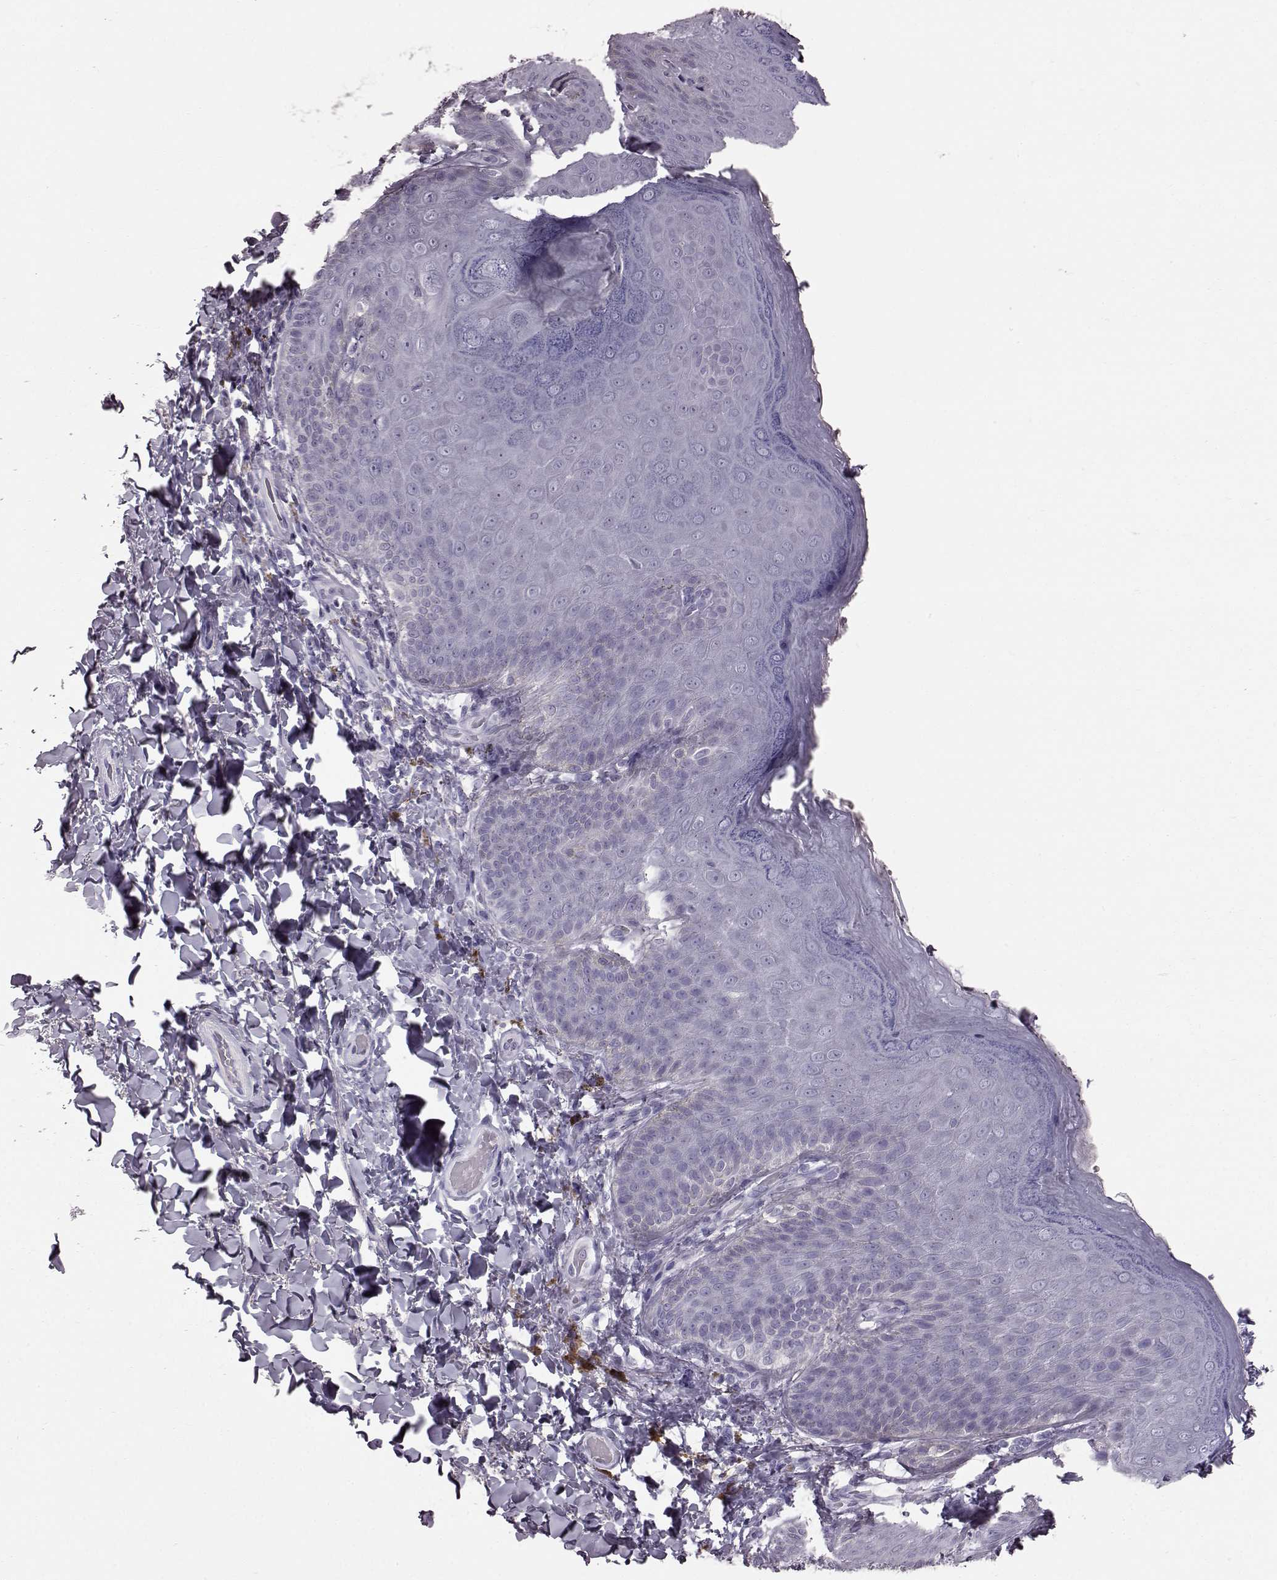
{"staining": {"intensity": "negative", "quantity": "none", "location": "none"}, "tissue": "skin", "cell_type": "Epidermal cells", "image_type": "normal", "snomed": [{"axis": "morphology", "description": "Normal tissue, NOS"}, {"axis": "topography", "description": "Anal"}], "caption": "Epidermal cells are negative for protein expression in benign human skin.", "gene": "TCHHL1", "patient": {"sex": "male", "age": 53}}